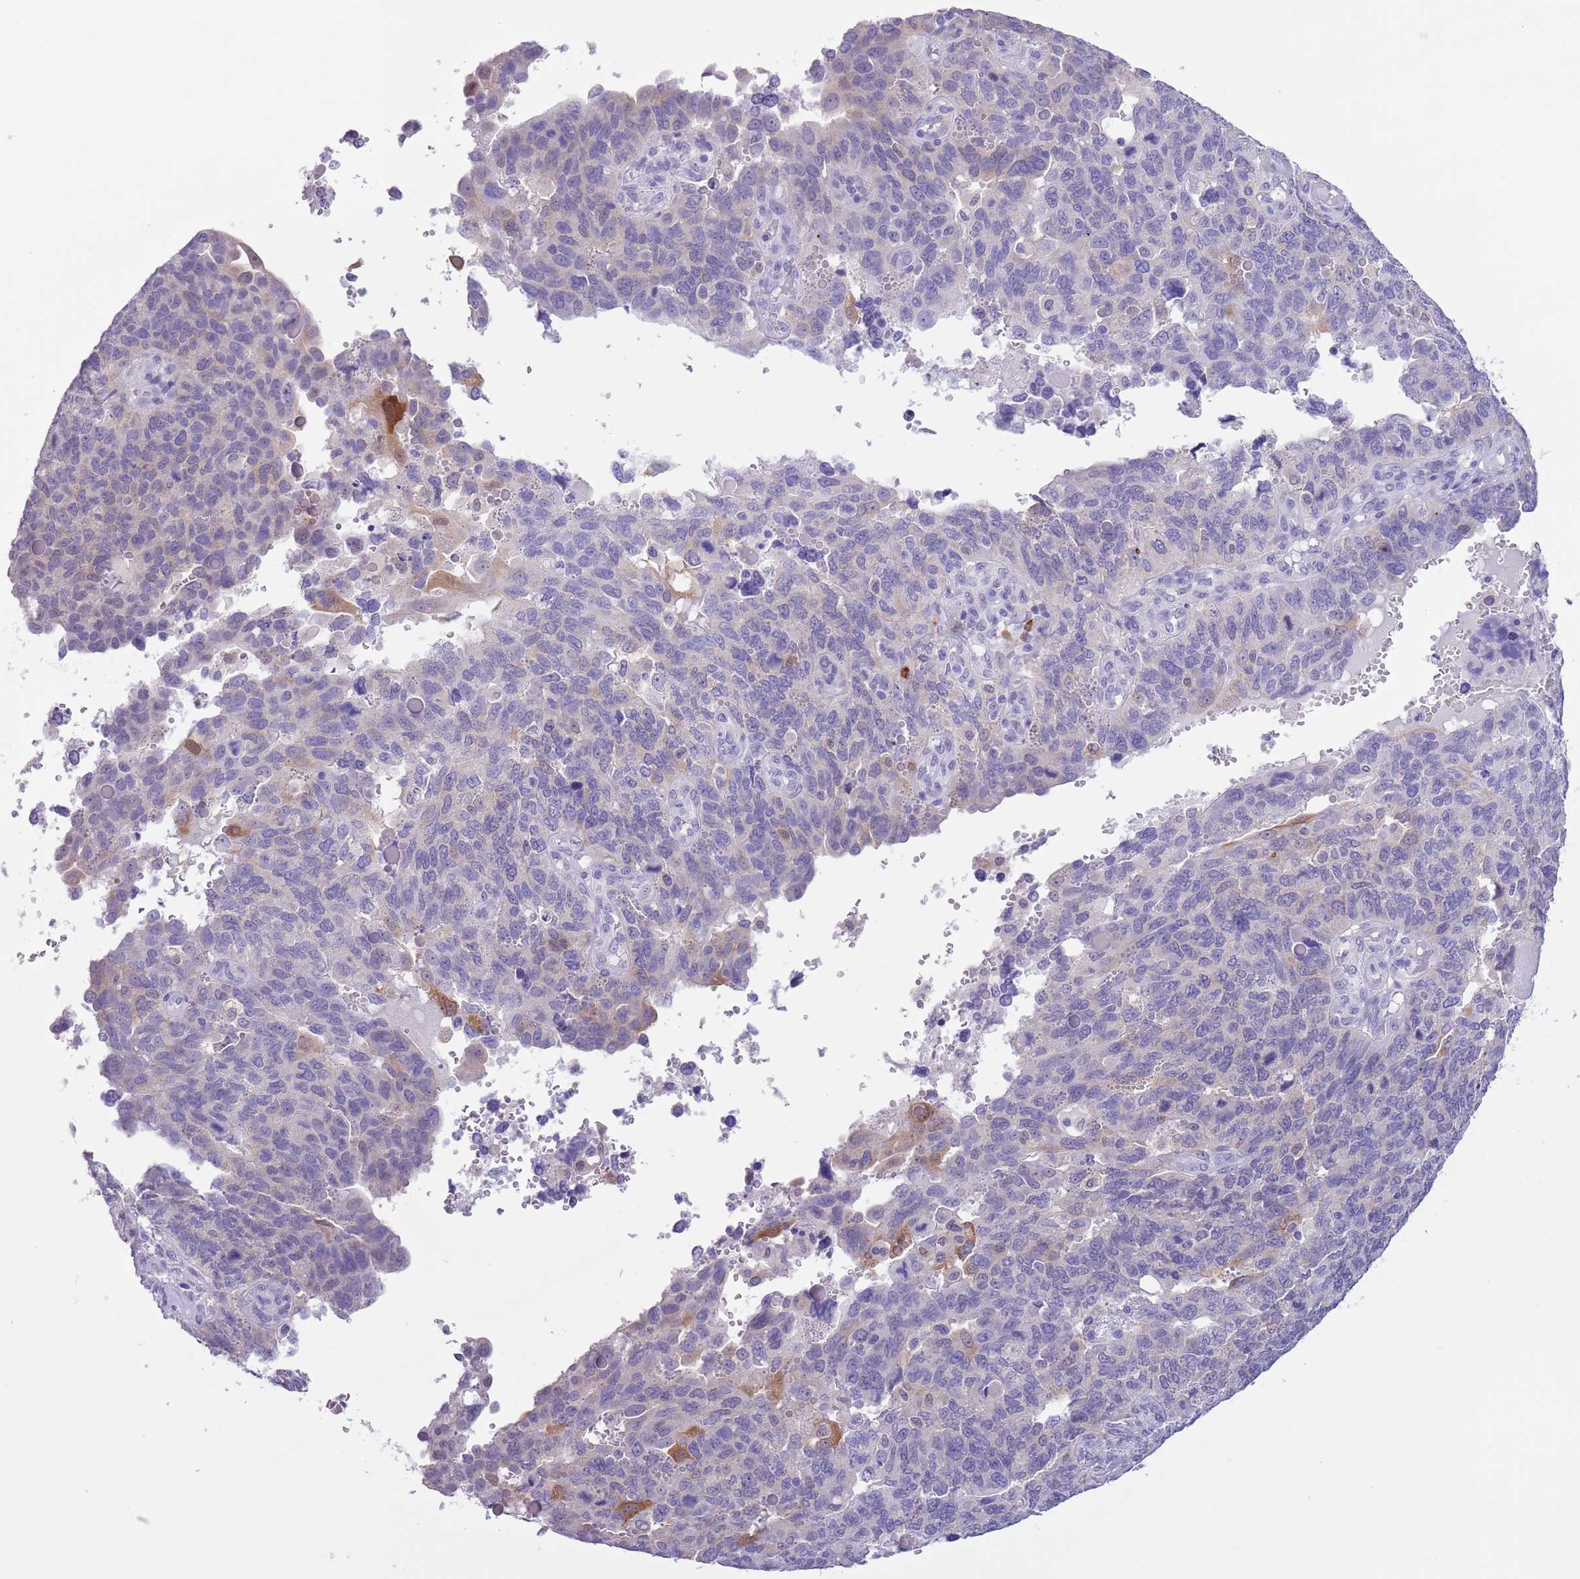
{"staining": {"intensity": "weak", "quantity": "<25%", "location": "cytoplasmic/membranous"}, "tissue": "endometrial cancer", "cell_type": "Tumor cells", "image_type": "cancer", "snomed": [{"axis": "morphology", "description": "Adenocarcinoma, NOS"}, {"axis": "topography", "description": "Endometrium"}], "caption": "Immunohistochemistry image of adenocarcinoma (endometrial) stained for a protein (brown), which displays no staining in tumor cells.", "gene": "PFKFB2", "patient": {"sex": "female", "age": 66}}